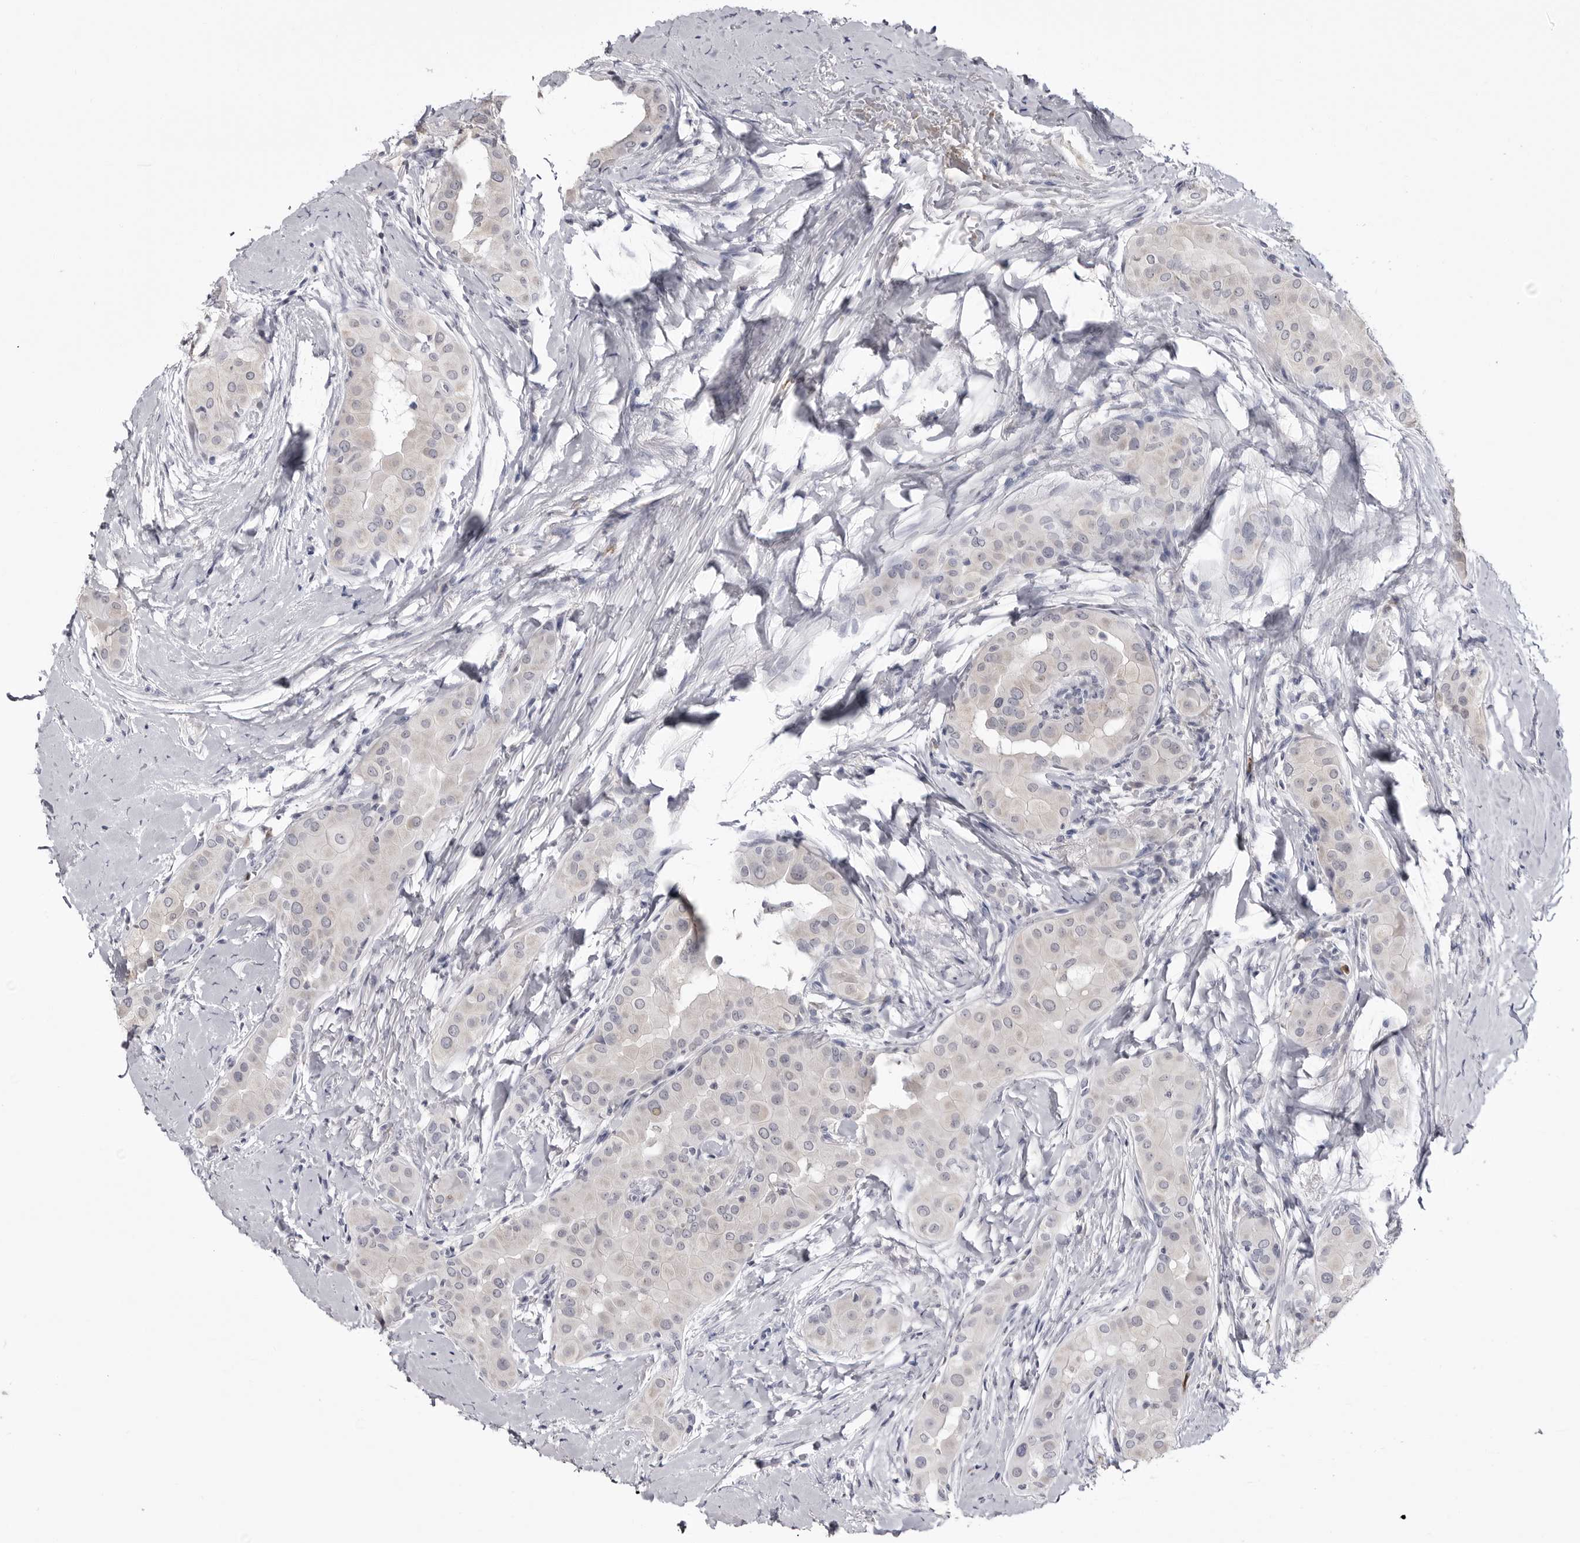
{"staining": {"intensity": "negative", "quantity": "none", "location": "none"}, "tissue": "thyroid cancer", "cell_type": "Tumor cells", "image_type": "cancer", "snomed": [{"axis": "morphology", "description": "Papillary adenocarcinoma, NOS"}, {"axis": "topography", "description": "Thyroid gland"}], "caption": "DAB (3,3'-diaminobenzidine) immunohistochemical staining of human thyroid cancer shows no significant staining in tumor cells.", "gene": "STAP2", "patient": {"sex": "male", "age": 33}}